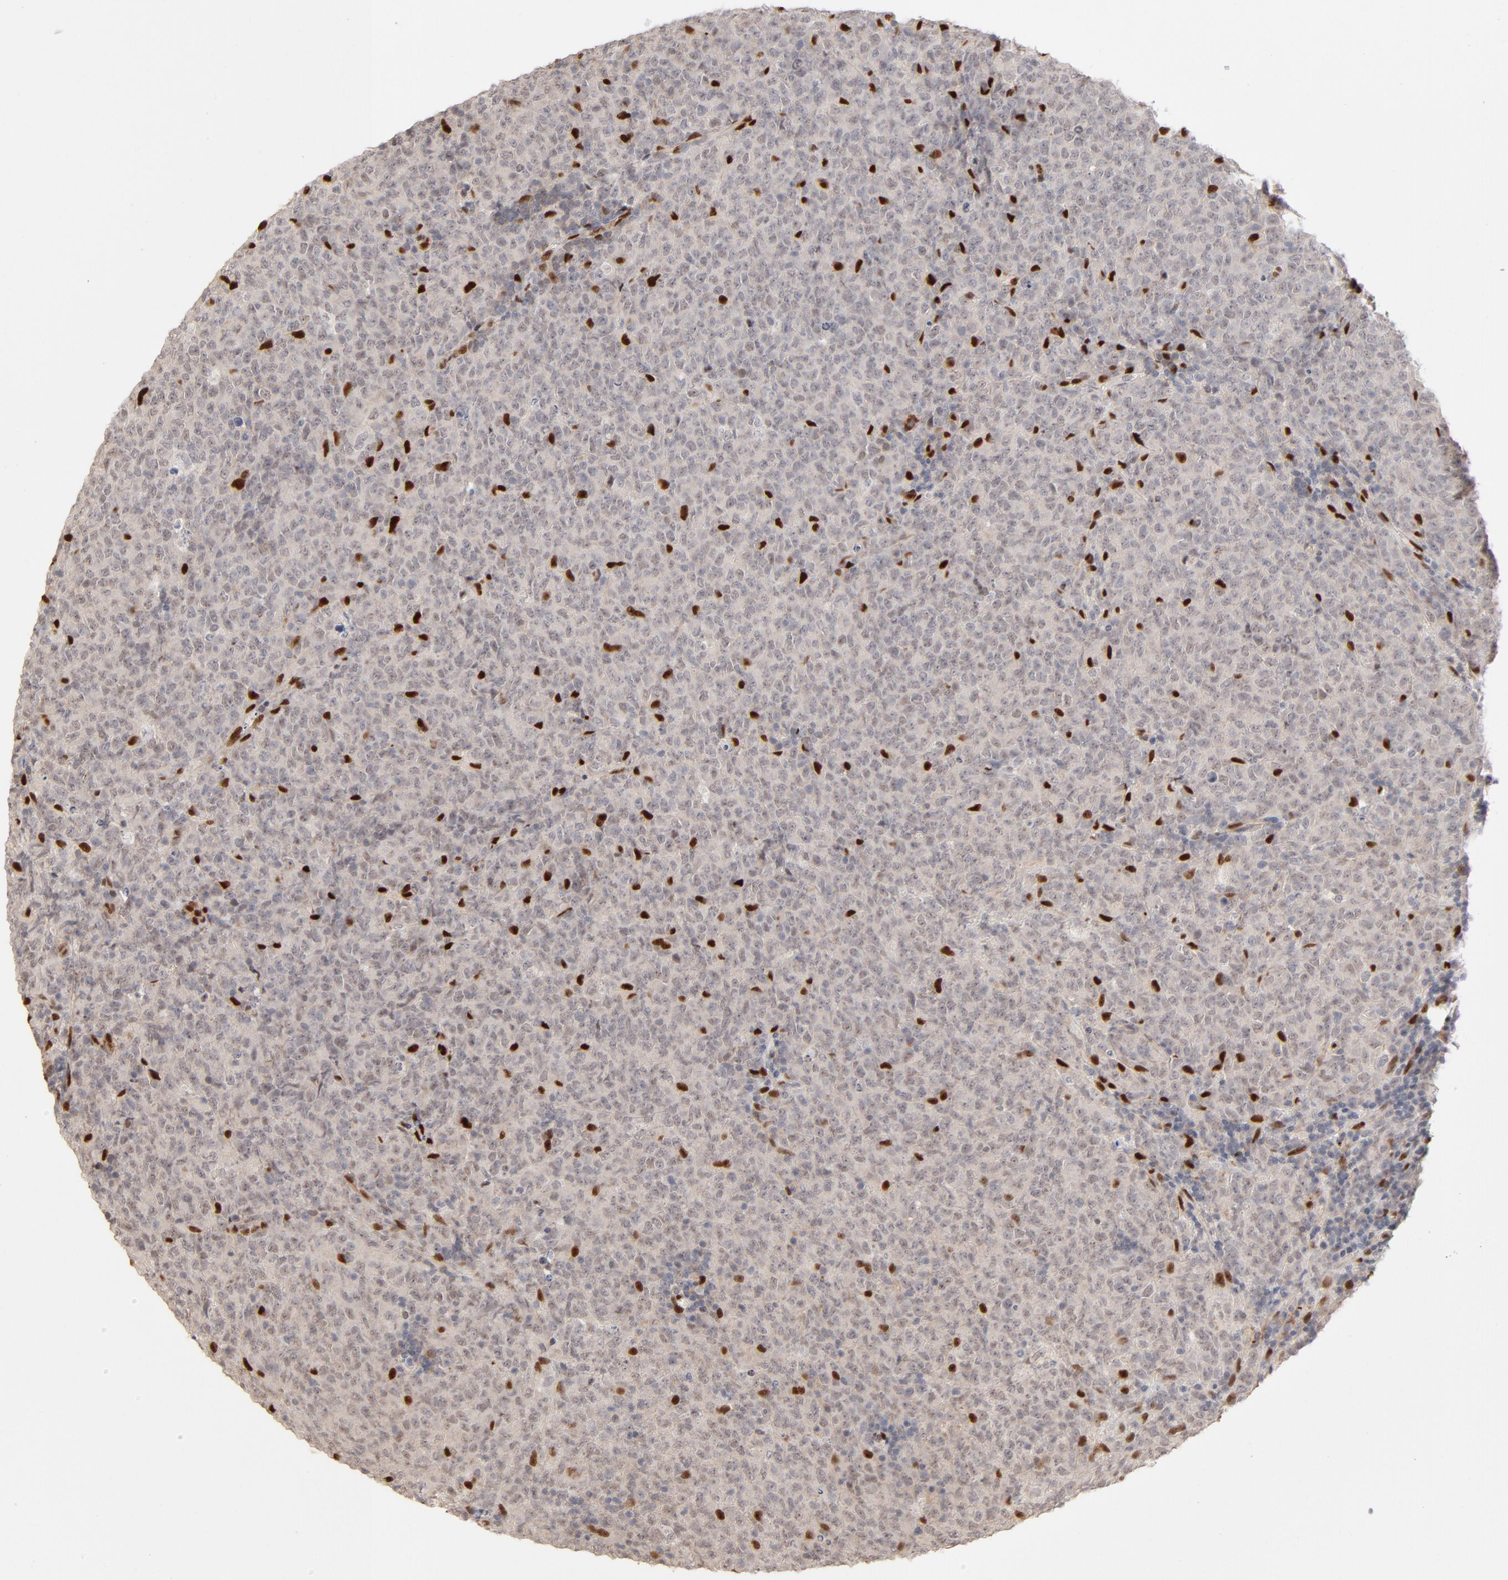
{"staining": {"intensity": "negative", "quantity": "none", "location": "none"}, "tissue": "lymphoma", "cell_type": "Tumor cells", "image_type": "cancer", "snomed": [{"axis": "morphology", "description": "Malignant lymphoma, non-Hodgkin's type, High grade"}, {"axis": "topography", "description": "Tonsil"}], "caption": "Lymphoma was stained to show a protein in brown. There is no significant positivity in tumor cells.", "gene": "NFIB", "patient": {"sex": "female", "age": 36}}